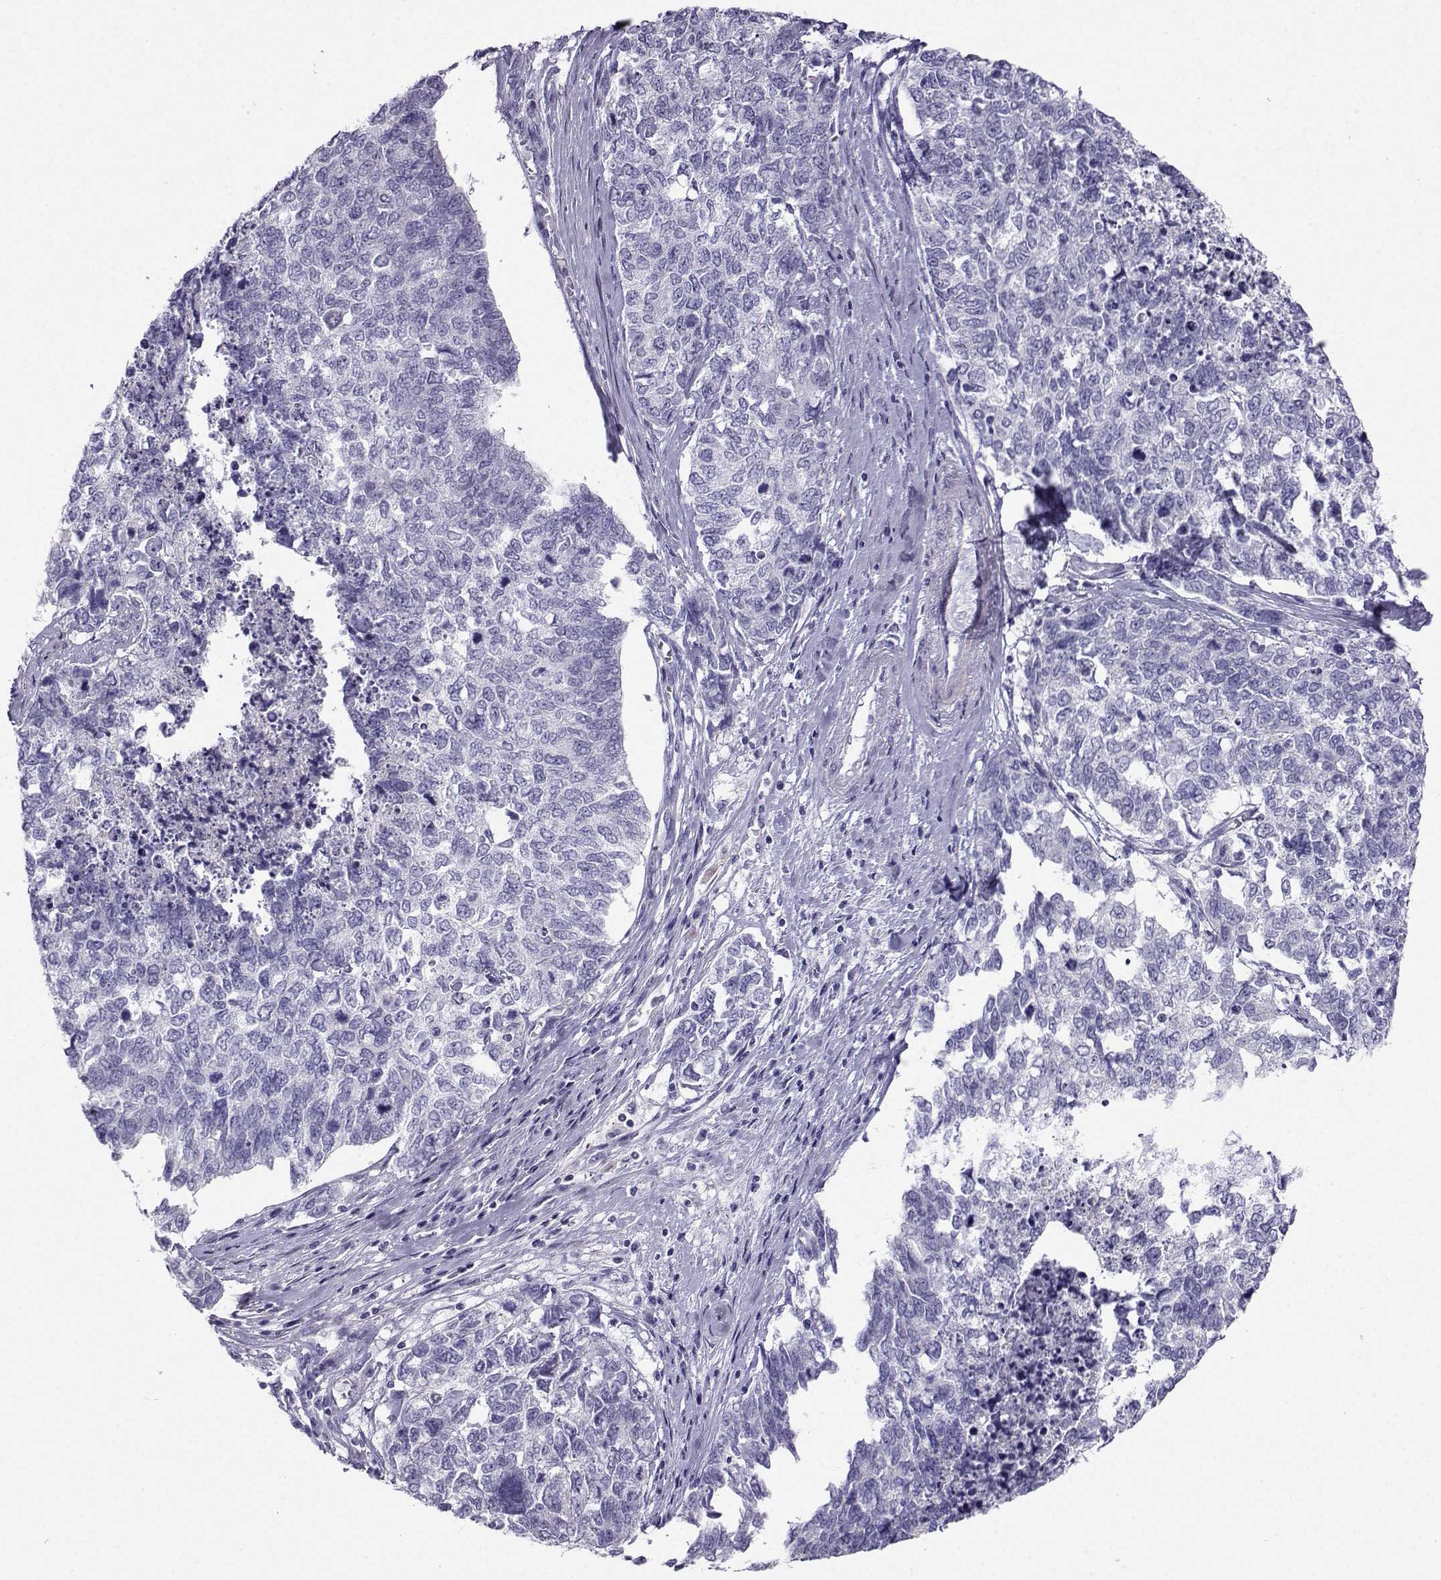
{"staining": {"intensity": "negative", "quantity": "none", "location": "none"}, "tissue": "cervical cancer", "cell_type": "Tumor cells", "image_type": "cancer", "snomed": [{"axis": "morphology", "description": "Squamous cell carcinoma, NOS"}, {"axis": "topography", "description": "Cervix"}], "caption": "Cervical cancer (squamous cell carcinoma) was stained to show a protein in brown. There is no significant expression in tumor cells.", "gene": "FBXO24", "patient": {"sex": "female", "age": 63}}